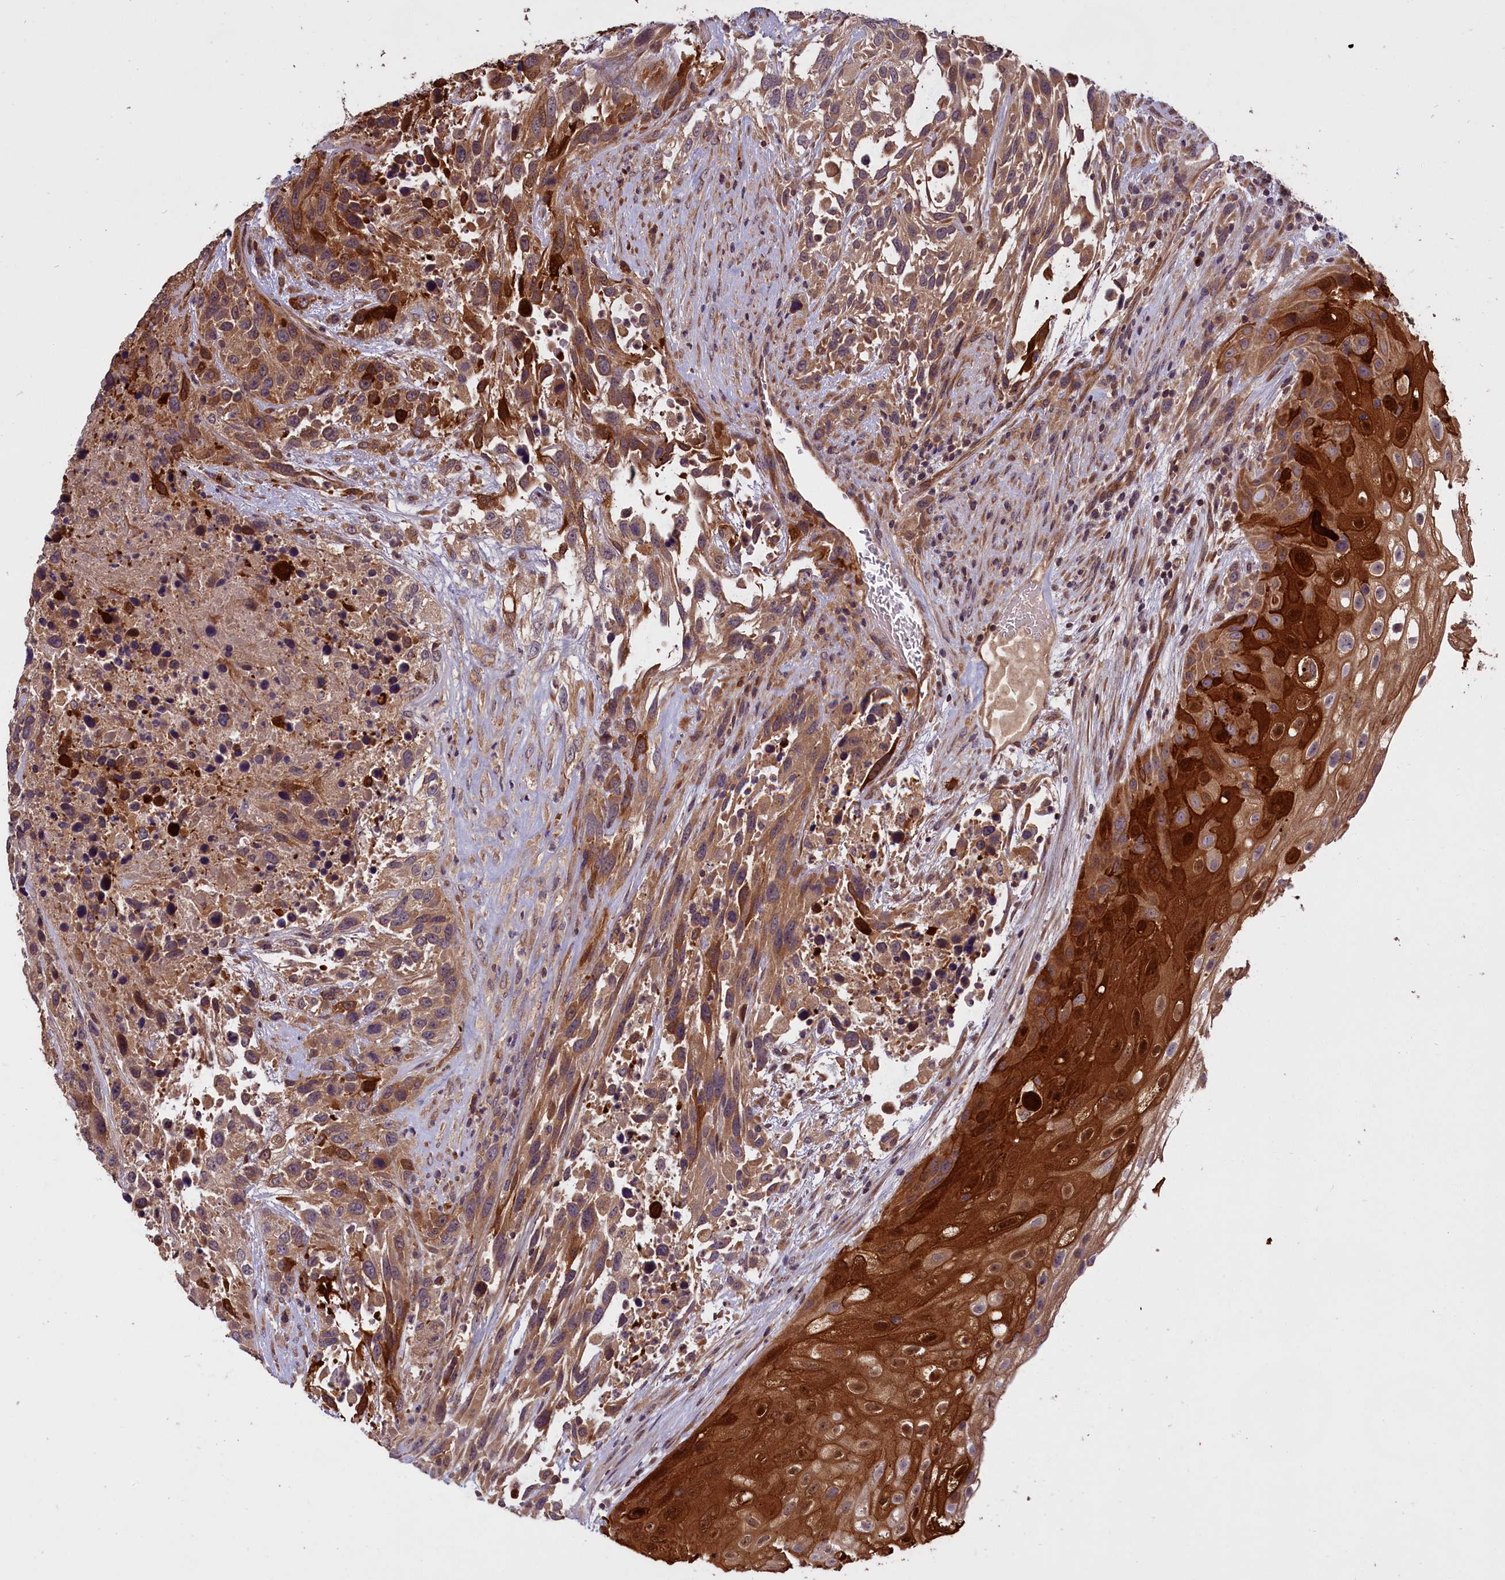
{"staining": {"intensity": "moderate", "quantity": ">75%", "location": "cytoplasmic/membranous"}, "tissue": "urothelial cancer", "cell_type": "Tumor cells", "image_type": "cancer", "snomed": [{"axis": "morphology", "description": "Urothelial carcinoma, High grade"}, {"axis": "topography", "description": "Urinary bladder"}], "caption": "The micrograph demonstrates immunohistochemical staining of urothelial carcinoma (high-grade). There is moderate cytoplasmic/membranous staining is appreciated in about >75% of tumor cells.", "gene": "DENND1B", "patient": {"sex": "female", "age": 70}}